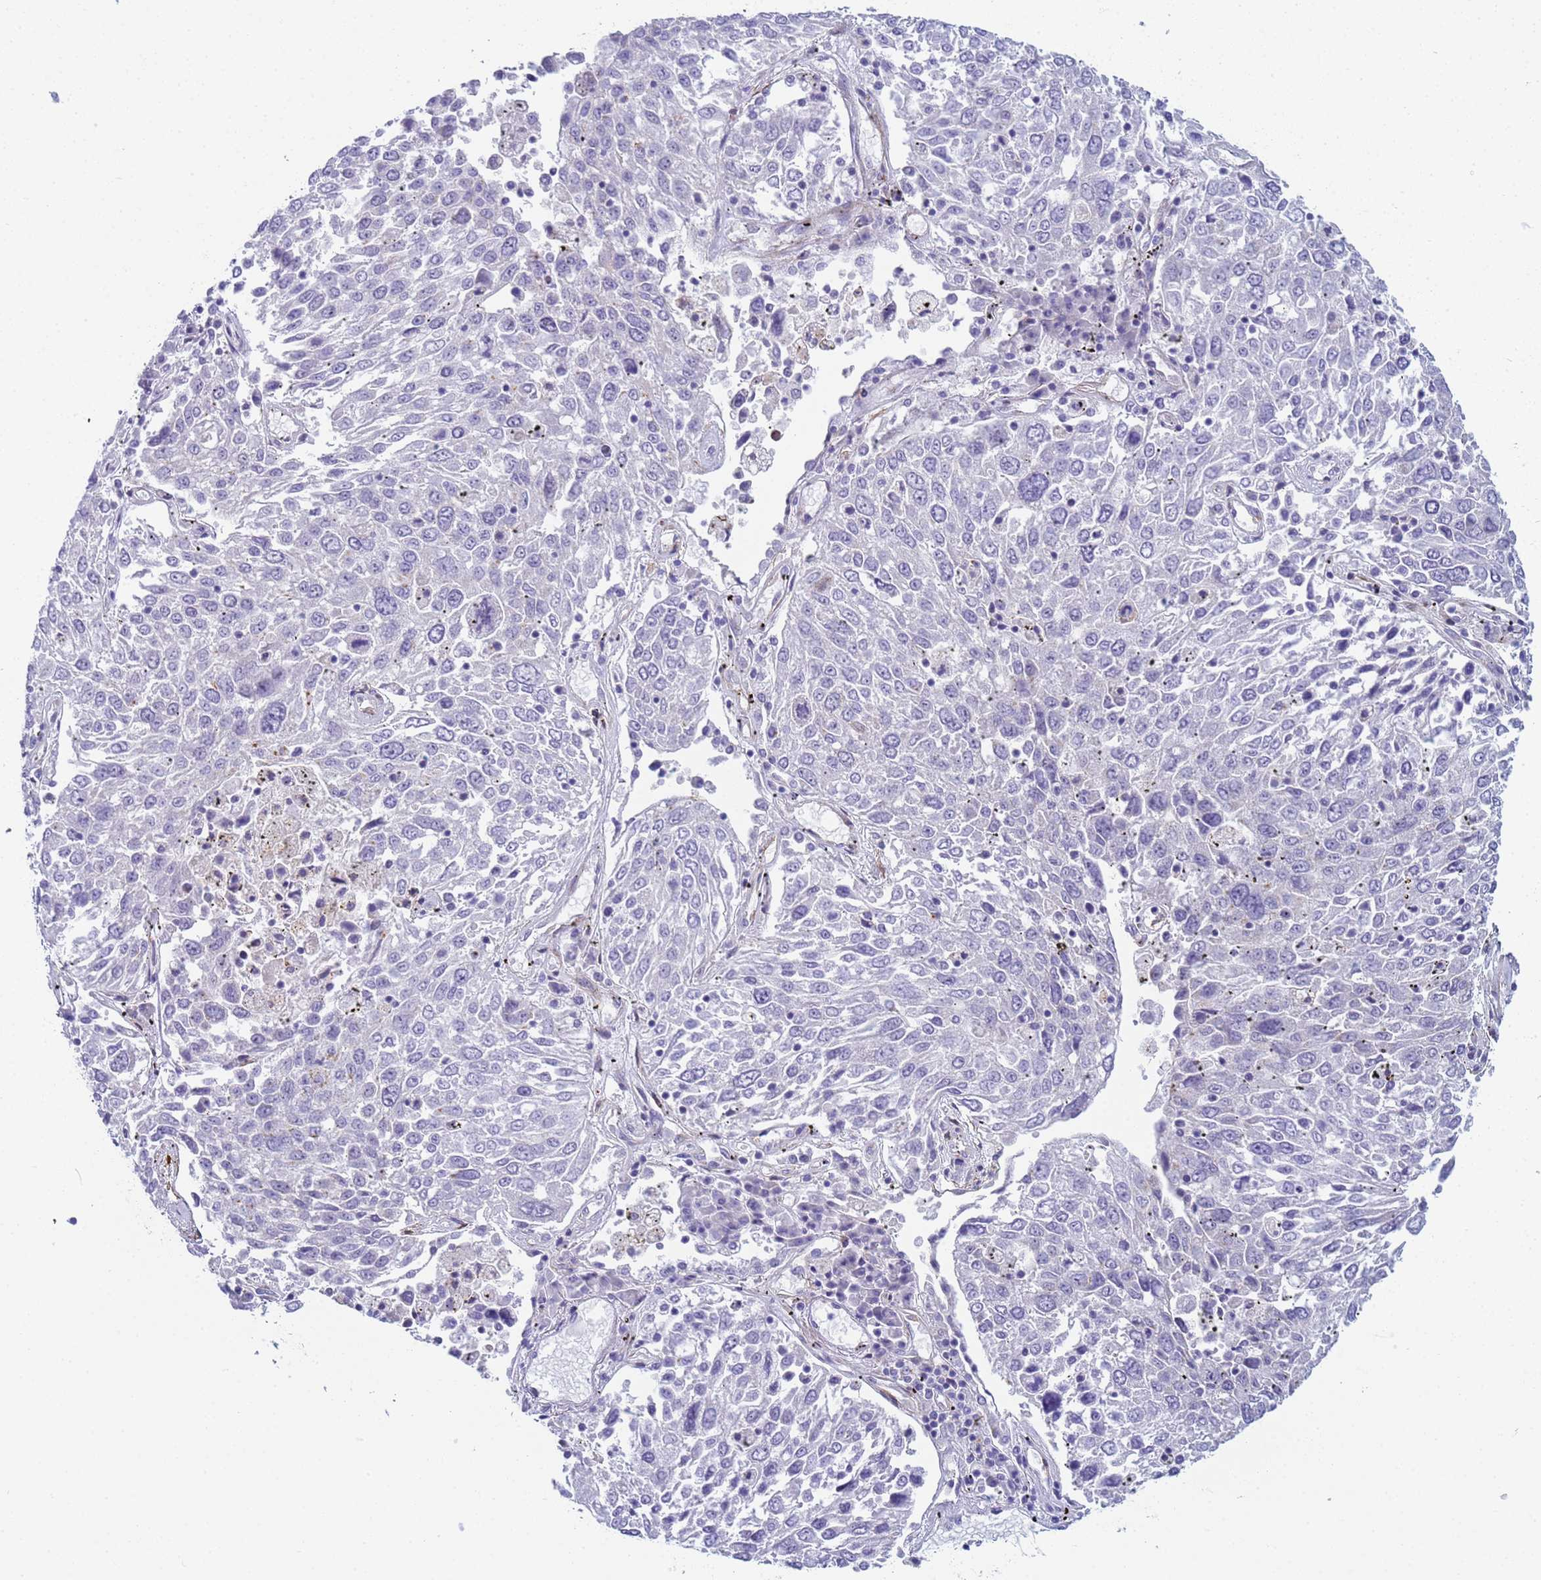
{"staining": {"intensity": "negative", "quantity": "none", "location": "none"}, "tissue": "lung cancer", "cell_type": "Tumor cells", "image_type": "cancer", "snomed": [{"axis": "morphology", "description": "Squamous cell carcinoma, NOS"}, {"axis": "topography", "description": "Lung"}], "caption": "Lung cancer (squamous cell carcinoma) was stained to show a protein in brown. There is no significant staining in tumor cells.", "gene": "CR1", "patient": {"sex": "male", "age": 65}}